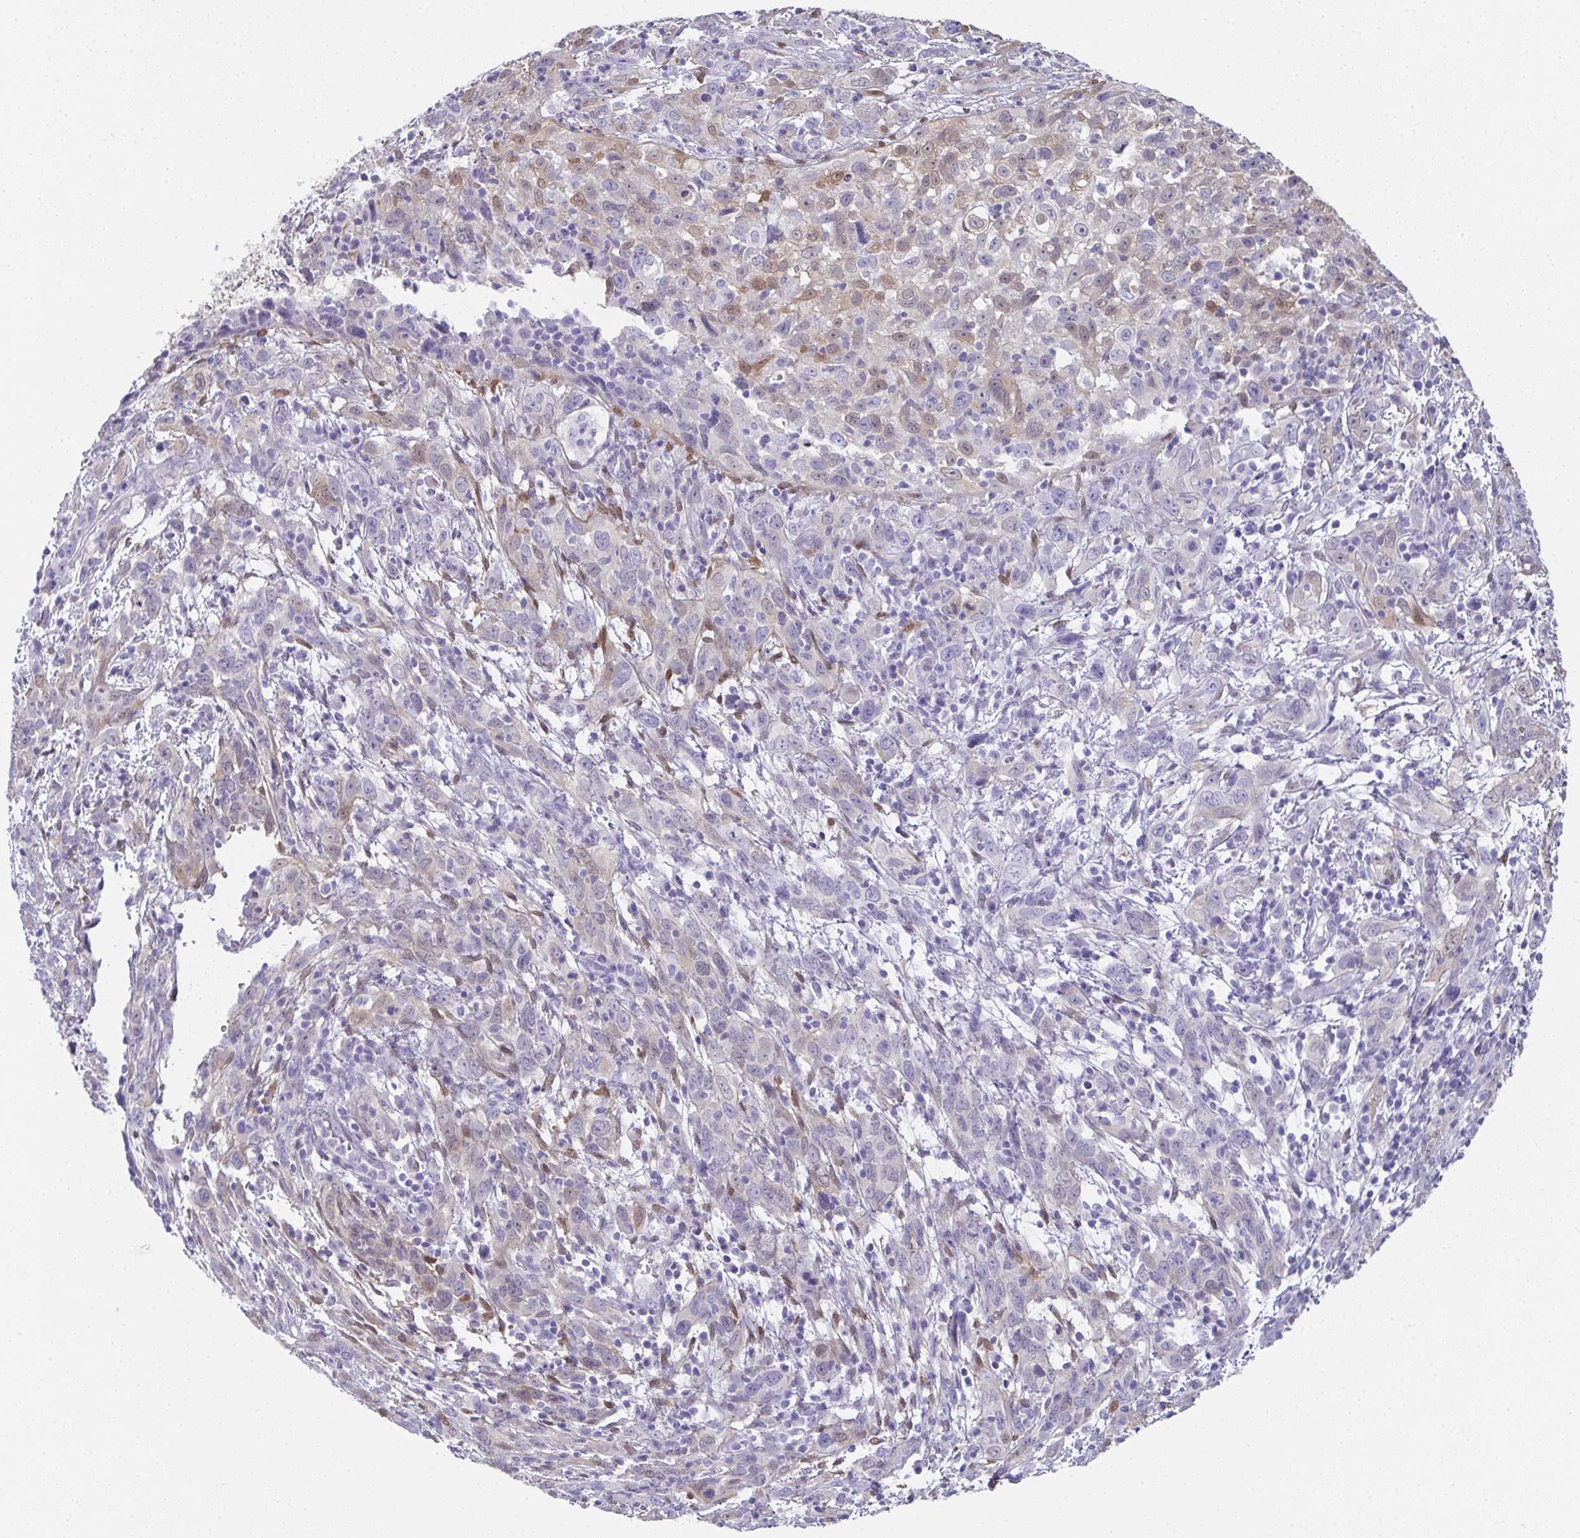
{"staining": {"intensity": "weak", "quantity": "<25%", "location": "cytoplasmic/membranous,nuclear"}, "tissue": "cervical cancer", "cell_type": "Tumor cells", "image_type": "cancer", "snomed": [{"axis": "morphology", "description": "Adenocarcinoma, NOS"}, {"axis": "topography", "description": "Cervix"}], "caption": "Tumor cells show no significant positivity in adenocarcinoma (cervical). (Brightfield microscopy of DAB (3,3'-diaminobenzidine) IHC at high magnification).", "gene": "RBP1", "patient": {"sex": "female", "age": 40}}